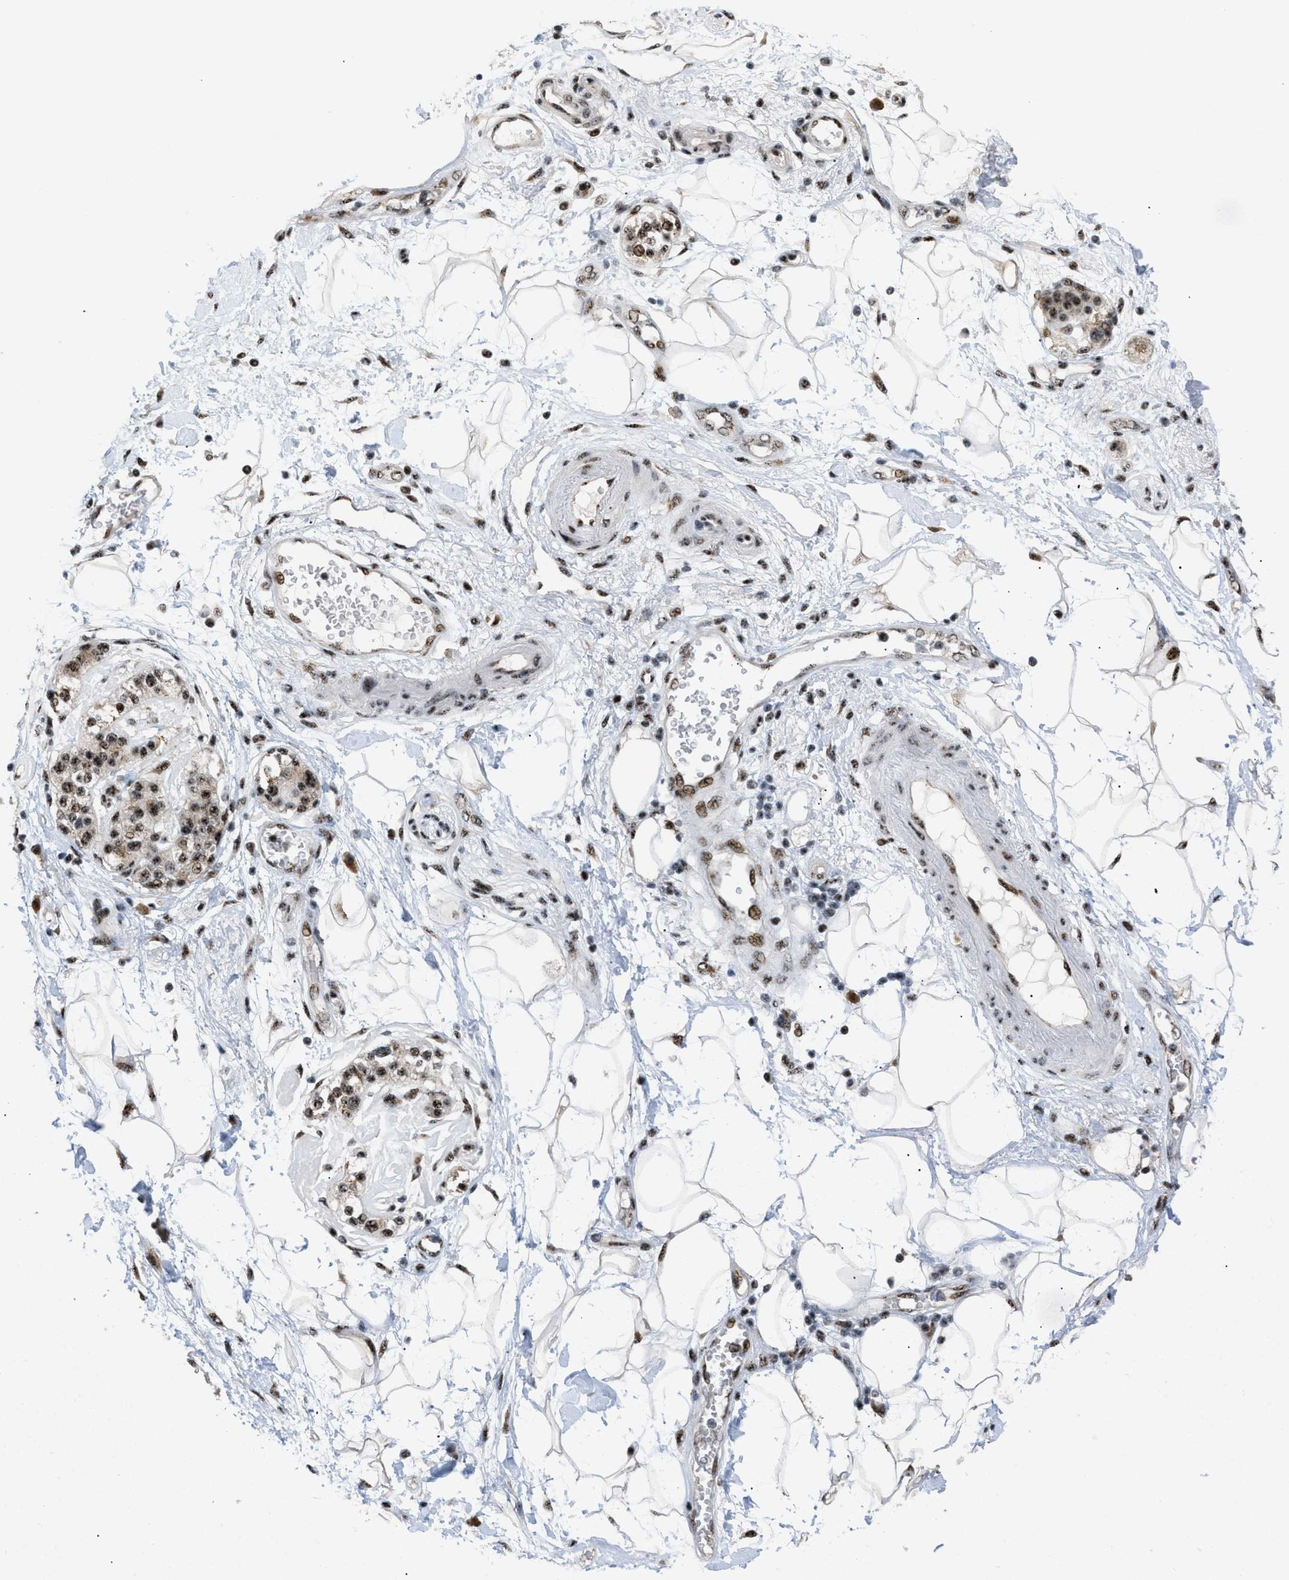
{"staining": {"intensity": "moderate", "quantity": ">75%", "location": "nuclear"}, "tissue": "adipose tissue", "cell_type": "Adipocytes", "image_type": "normal", "snomed": [{"axis": "morphology", "description": "Normal tissue, NOS"}, {"axis": "morphology", "description": "Adenocarcinoma, NOS"}, {"axis": "topography", "description": "Duodenum"}, {"axis": "topography", "description": "Peripheral nerve tissue"}], "caption": "An immunohistochemistry image of unremarkable tissue is shown. Protein staining in brown labels moderate nuclear positivity in adipose tissue within adipocytes. (DAB (3,3'-diaminobenzidine) IHC with brightfield microscopy, high magnification).", "gene": "CDR2", "patient": {"sex": "female", "age": 60}}